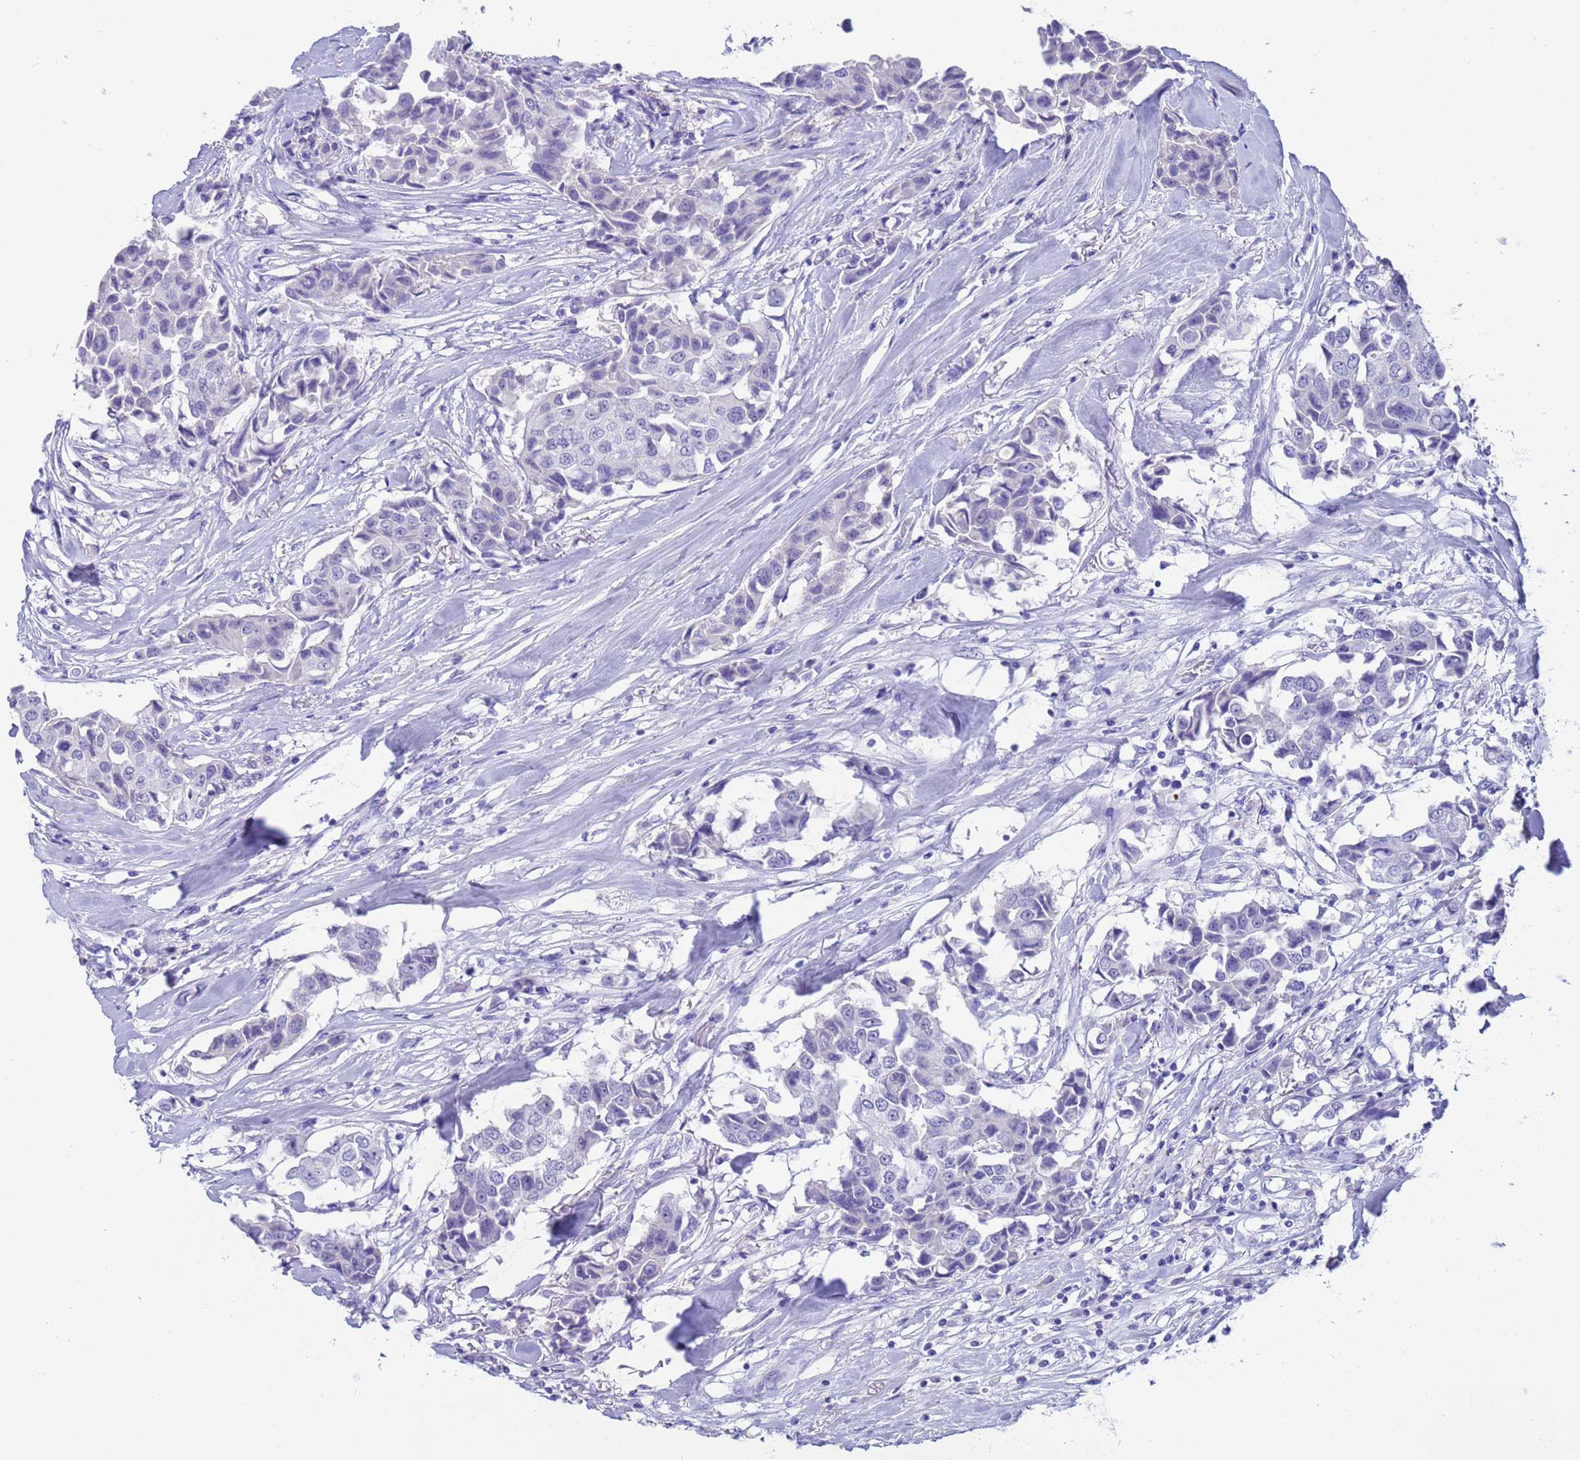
{"staining": {"intensity": "negative", "quantity": "none", "location": "none"}, "tissue": "breast cancer", "cell_type": "Tumor cells", "image_type": "cancer", "snomed": [{"axis": "morphology", "description": "Duct carcinoma"}, {"axis": "topography", "description": "Breast"}], "caption": "The immunohistochemistry (IHC) image has no significant staining in tumor cells of breast cancer tissue.", "gene": "CKM", "patient": {"sex": "female", "age": 80}}